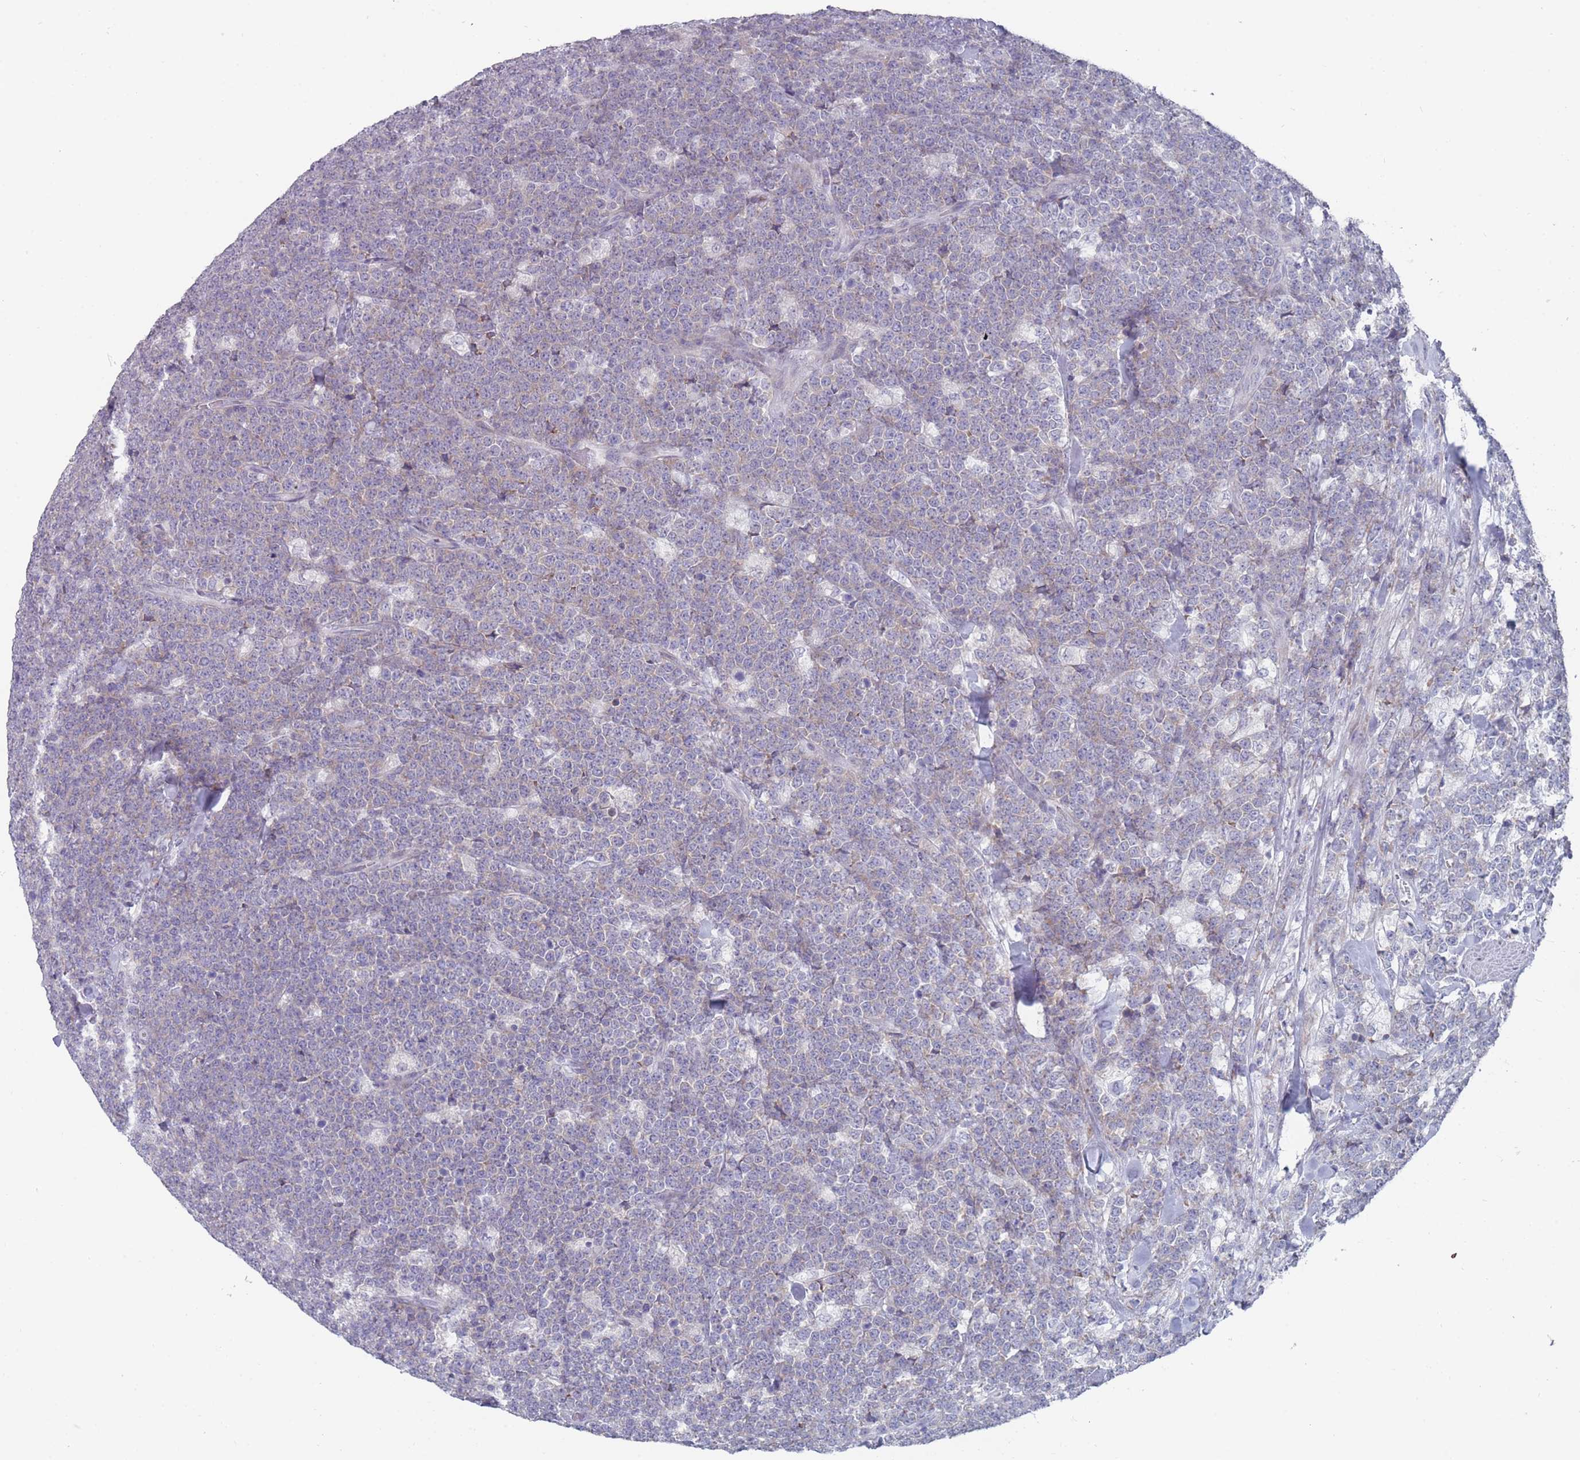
{"staining": {"intensity": "negative", "quantity": "none", "location": "none"}, "tissue": "lymphoma", "cell_type": "Tumor cells", "image_type": "cancer", "snomed": [{"axis": "morphology", "description": "Malignant lymphoma, non-Hodgkin's type, High grade"}, {"axis": "topography", "description": "Small intestine"}, {"axis": "topography", "description": "Colon"}], "caption": "Histopathology image shows no significant protein staining in tumor cells of malignant lymphoma, non-Hodgkin's type (high-grade).", "gene": "PIGU", "patient": {"sex": "male", "age": 8}}